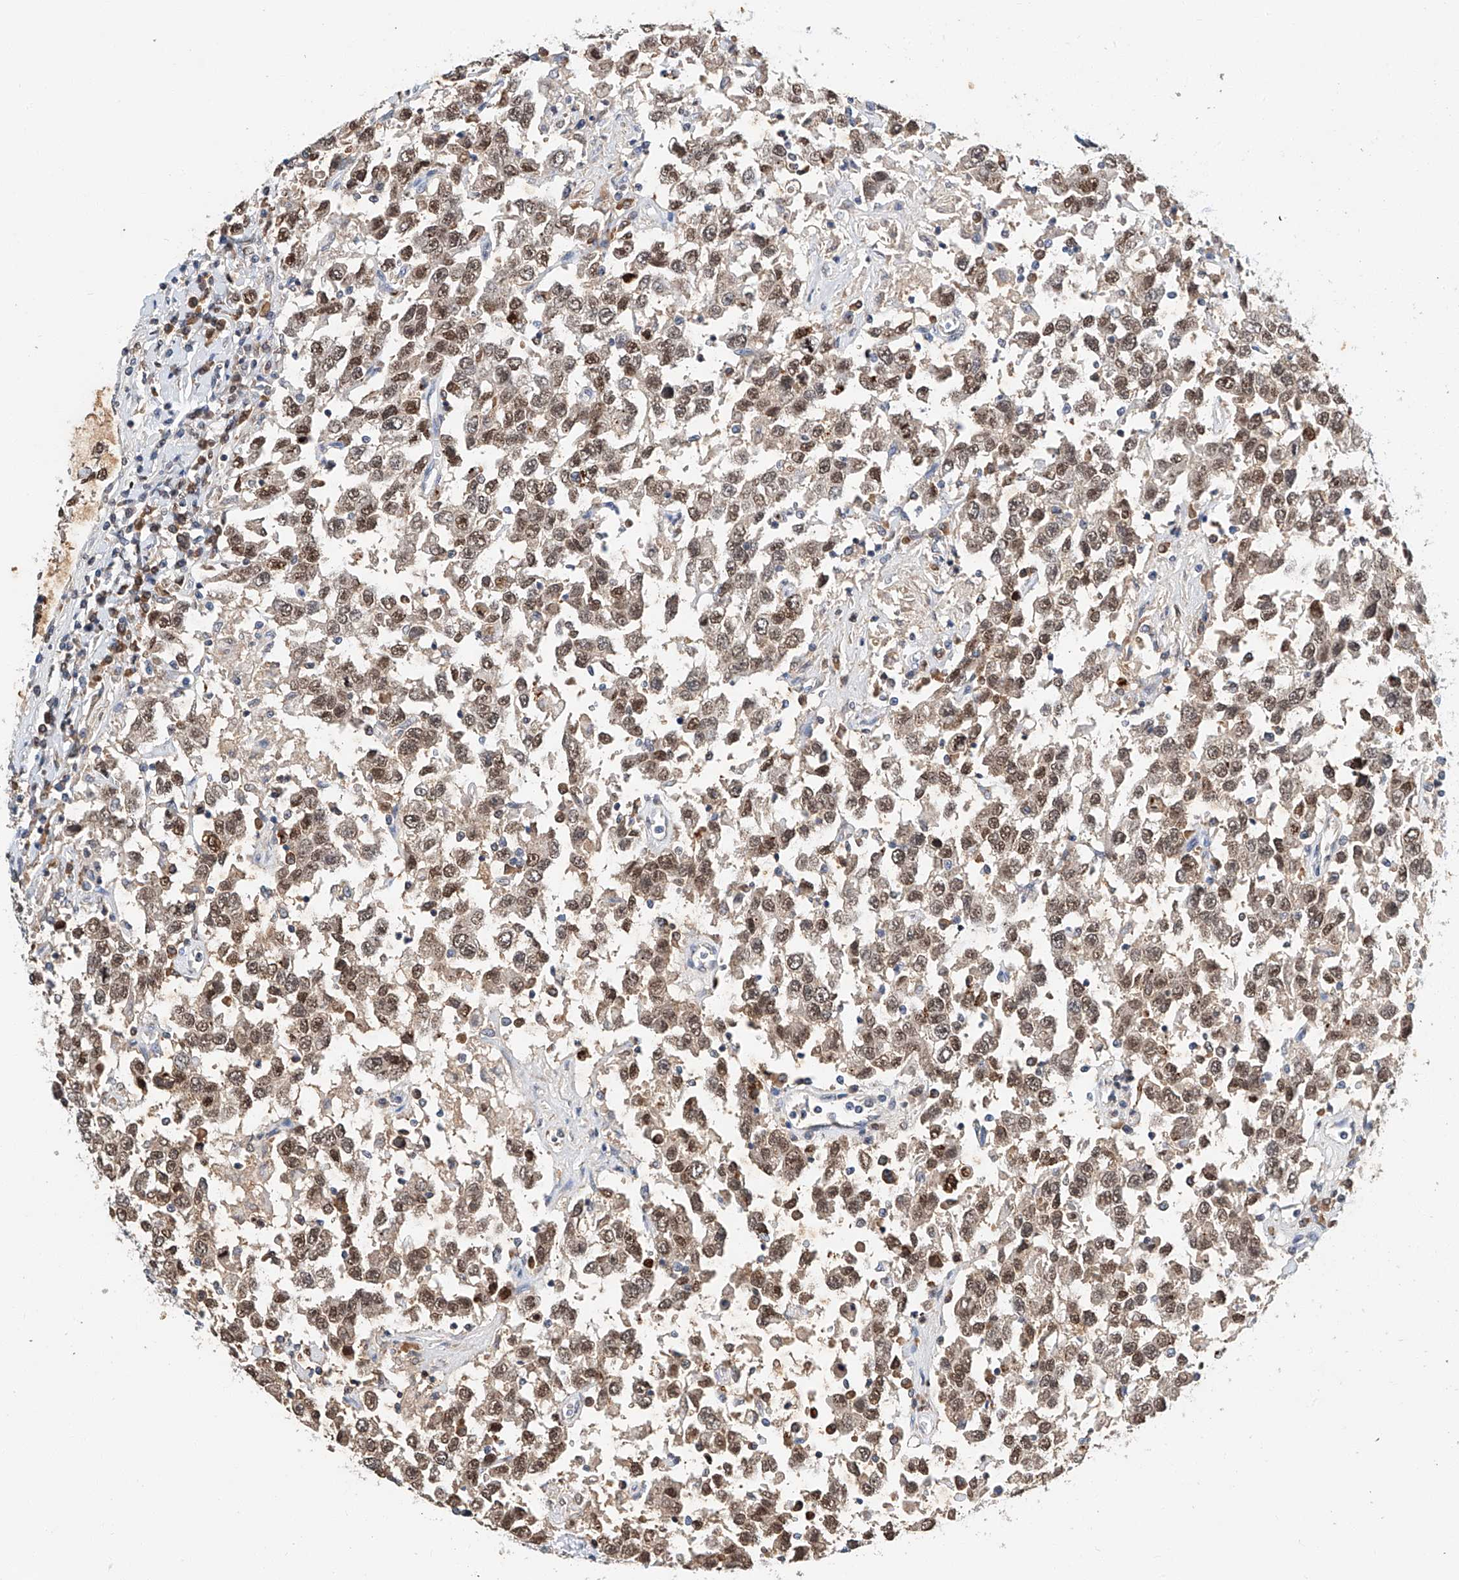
{"staining": {"intensity": "moderate", "quantity": ">75%", "location": "nuclear"}, "tissue": "testis cancer", "cell_type": "Tumor cells", "image_type": "cancer", "snomed": [{"axis": "morphology", "description": "Seminoma, NOS"}, {"axis": "topography", "description": "Testis"}], "caption": "The image displays a brown stain indicating the presence of a protein in the nuclear of tumor cells in testis seminoma. (DAB IHC with brightfield microscopy, high magnification).", "gene": "CTDP1", "patient": {"sex": "male", "age": 41}}